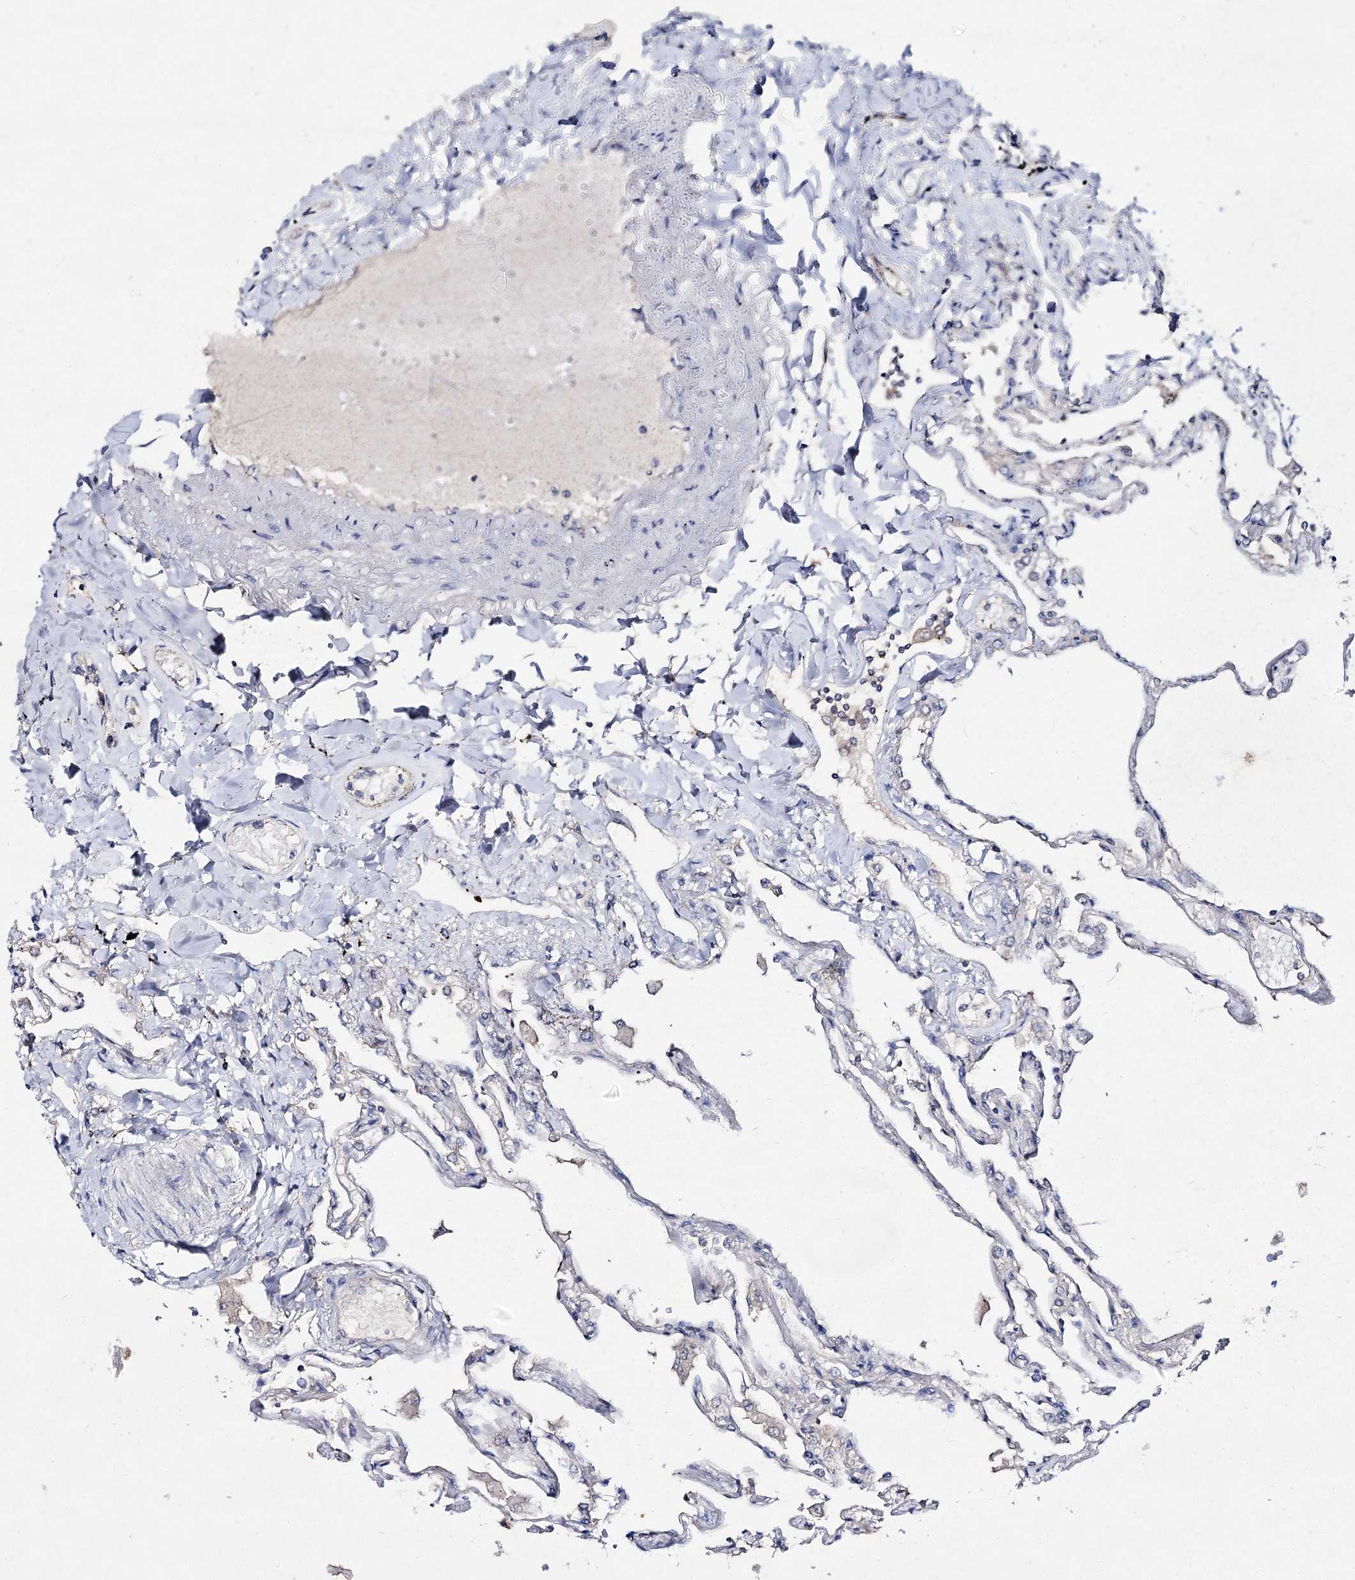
{"staining": {"intensity": "negative", "quantity": "none", "location": "none"}, "tissue": "lung", "cell_type": "Alveolar cells", "image_type": "normal", "snomed": [{"axis": "morphology", "description": "Normal tissue, NOS"}, {"axis": "topography", "description": "Lung"}], "caption": "Immunohistochemical staining of normal human lung shows no significant positivity in alveolar cells. The staining was performed using DAB (3,3'-diaminobenzidine) to visualize the protein expression in brown, while the nuclei were stained in blue with hematoxylin (Magnification: 20x).", "gene": "ACTR6", "patient": {"sex": "female", "age": 67}}